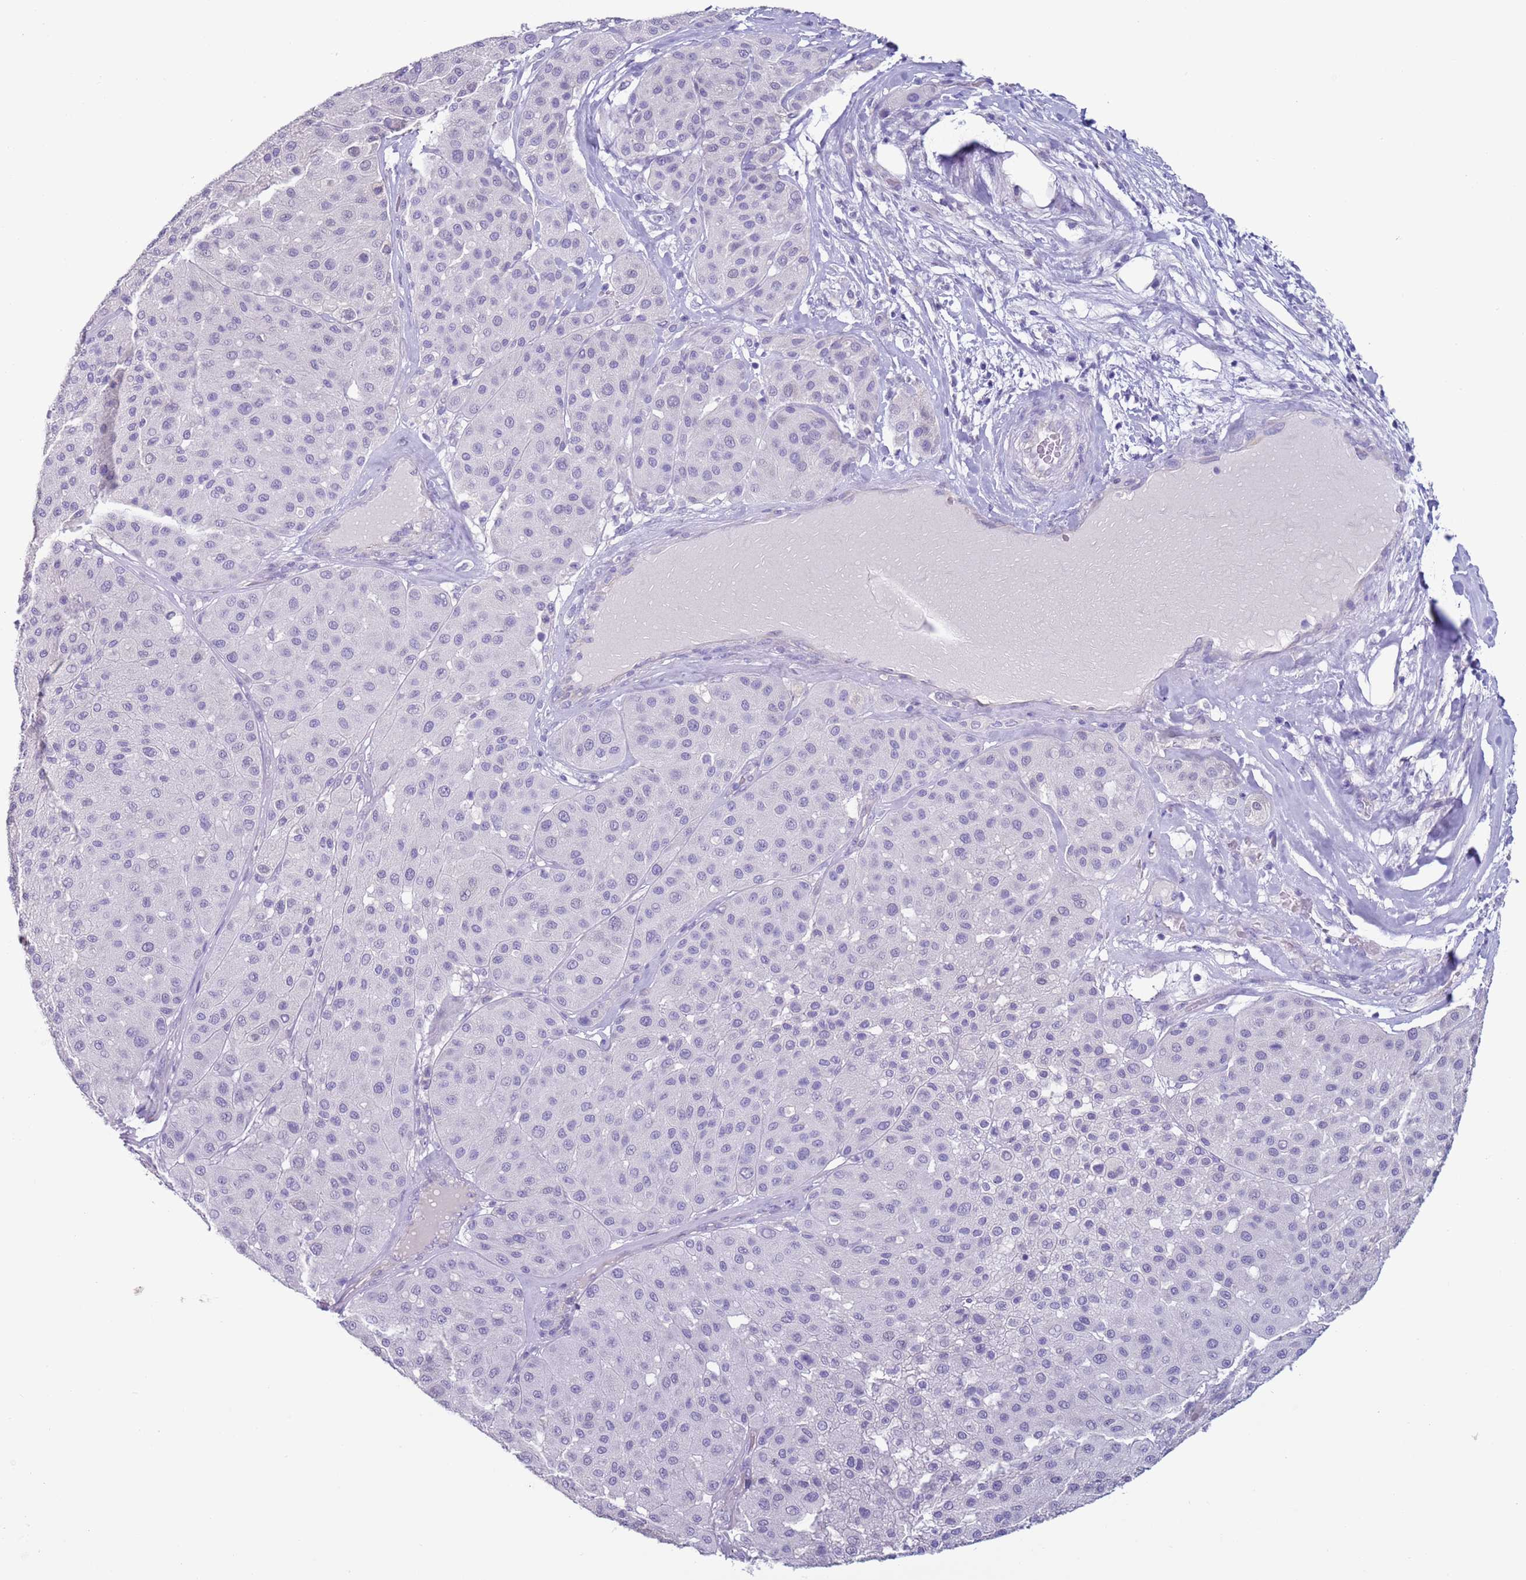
{"staining": {"intensity": "negative", "quantity": "none", "location": "none"}, "tissue": "melanoma", "cell_type": "Tumor cells", "image_type": "cancer", "snomed": [{"axis": "morphology", "description": "Malignant melanoma, Metastatic site"}, {"axis": "topography", "description": "Smooth muscle"}], "caption": "This is an immunohistochemistry micrograph of human melanoma. There is no positivity in tumor cells.", "gene": "NPAP1", "patient": {"sex": "male", "age": 41}}